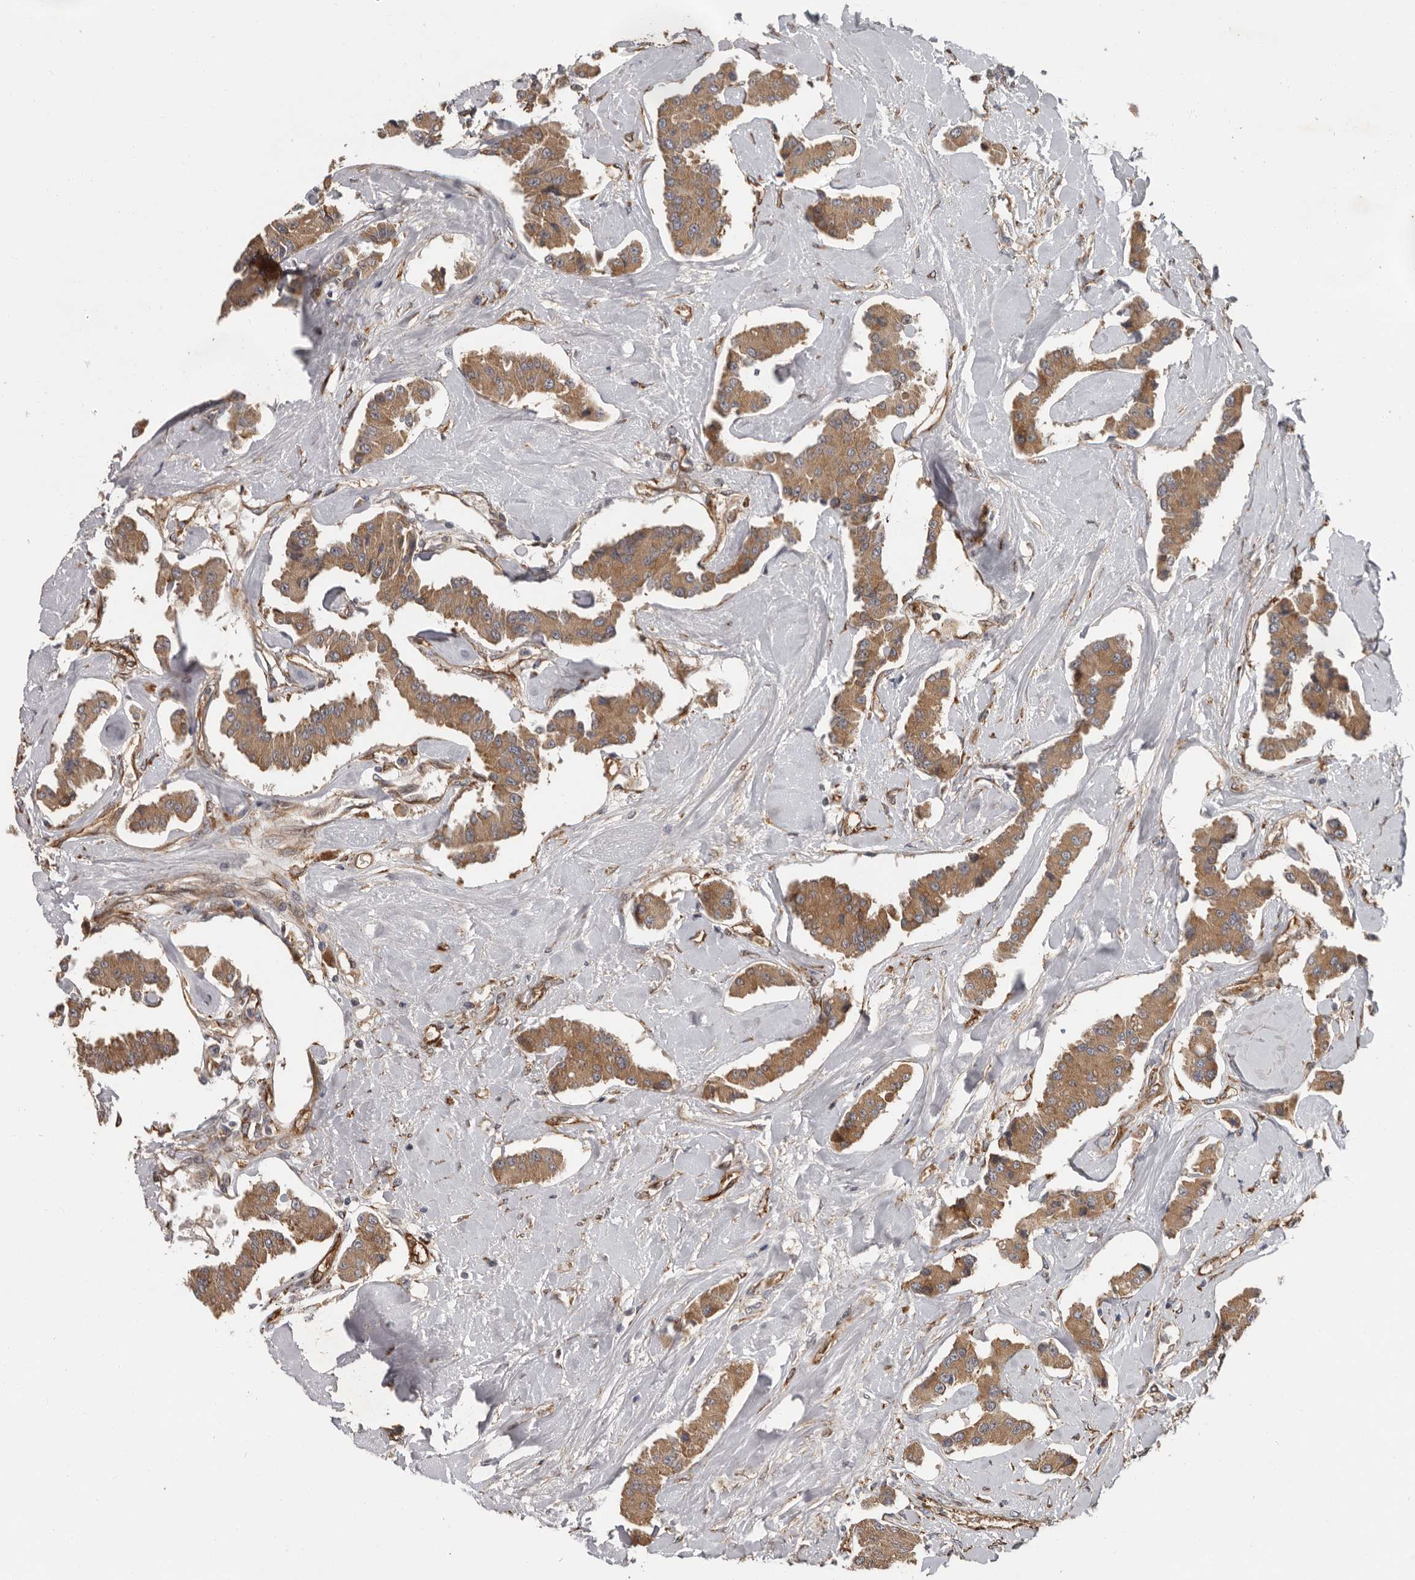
{"staining": {"intensity": "moderate", "quantity": ">75%", "location": "cytoplasmic/membranous"}, "tissue": "carcinoid", "cell_type": "Tumor cells", "image_type": "cancer", "snomed": [{"axis": "morphology", "description": "Carcinoid, malignant, NOS"}, {"axis": "topography", "description": "Pancreas"}], "caption": "Protein staining demonstrates moderate cytoplasmic/membranous expression in about >75% of tumor cells in carcinoid.", "gene": "MTF1", "patient": {"sex": "male", "age": 41}}